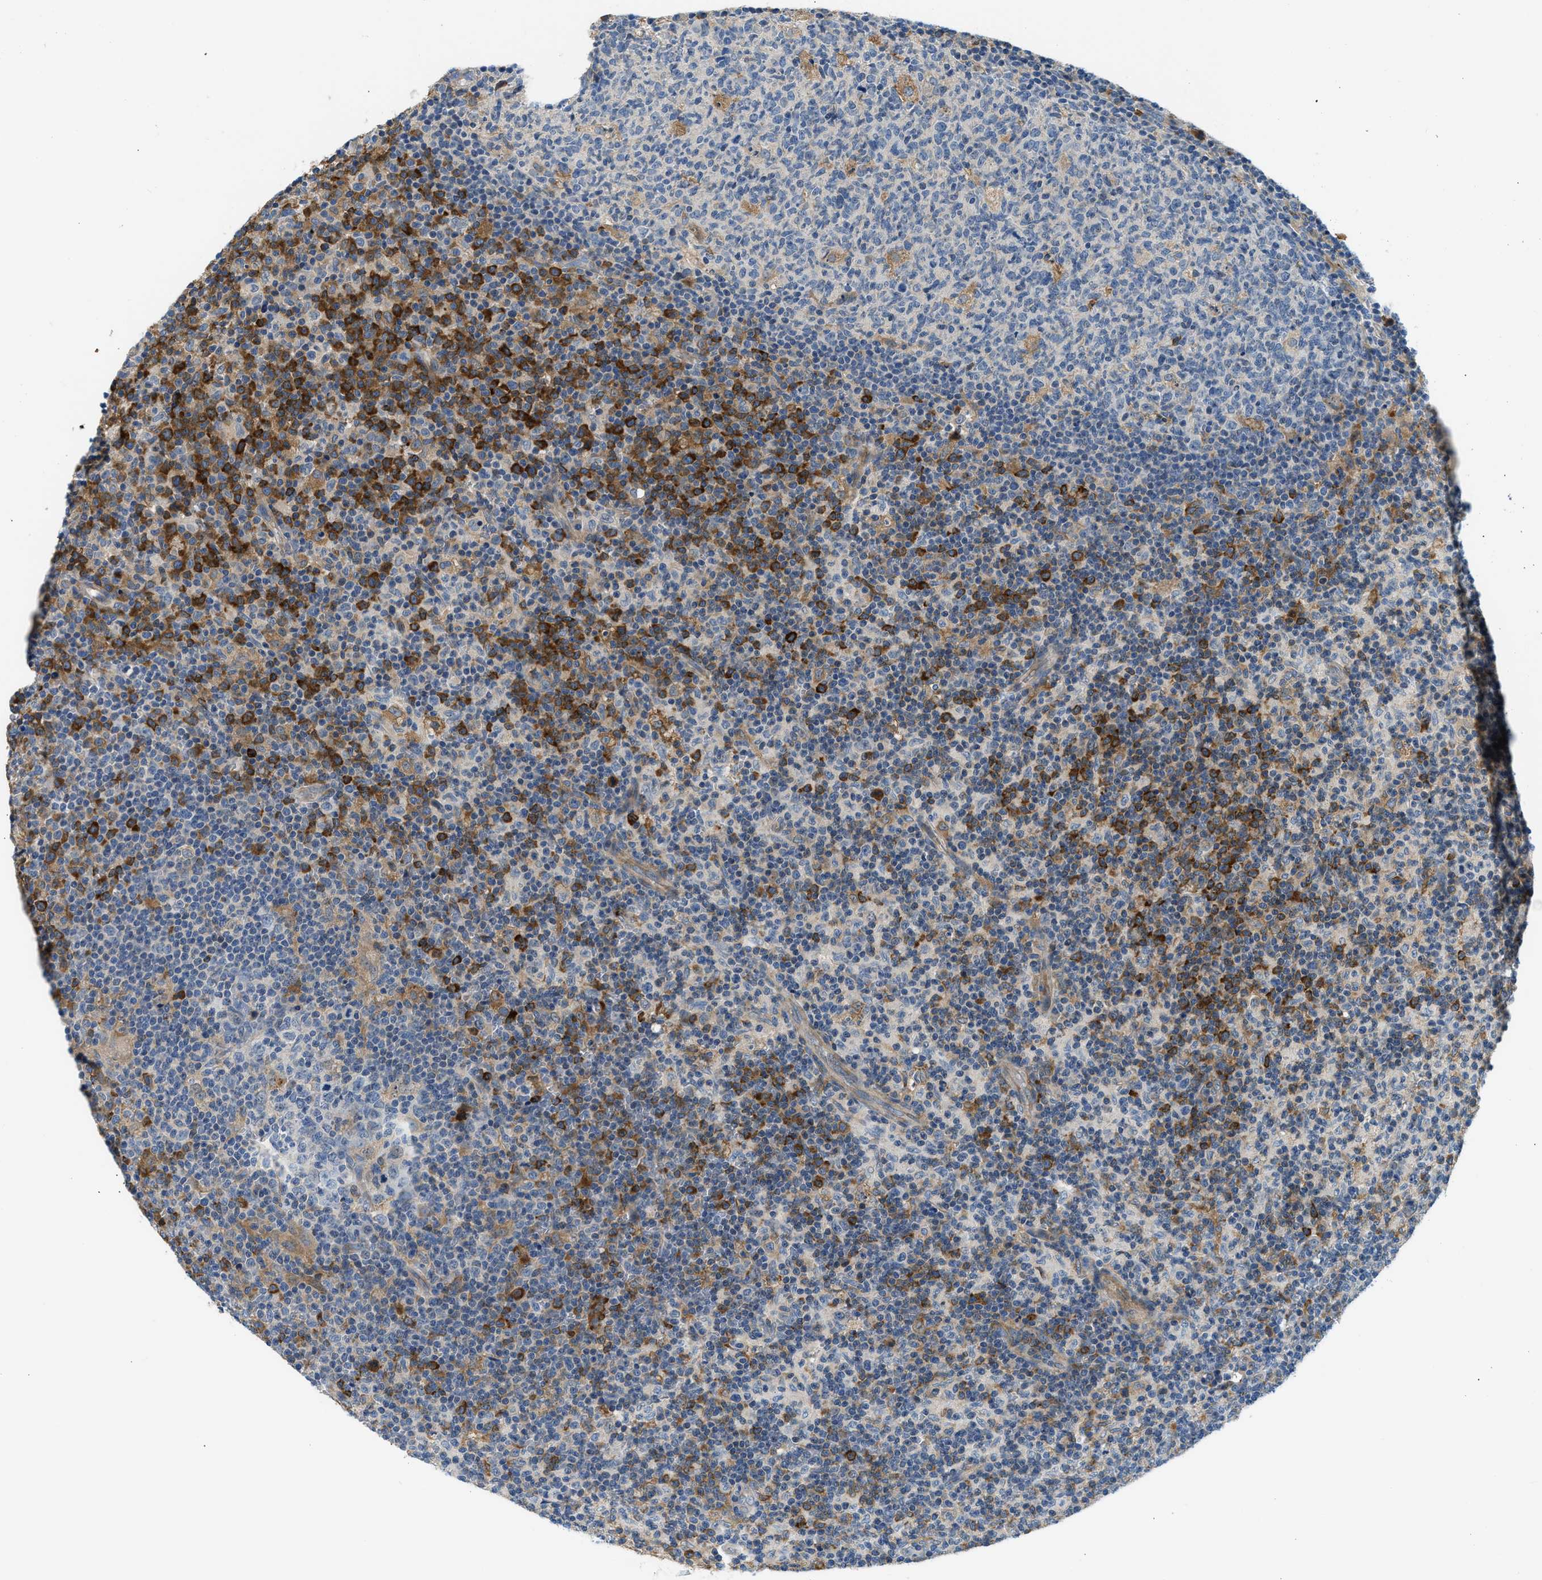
{"staining": {"intensity": "moderate", "quantity": "<25%", "location": "cytoplasmic/membranous"}, "tissue": "lymph node", "cell_type": "Germinal center cells", "image_type": "normal", "snomed": [{"axis": "morphology", "description": "Normal tissue, NOS"}, {"axis": "morphology", "description": "Inflammation, NOS"}, {"axis": "topography", "description": "Lymph node"}], "caption": "A high-resolution histopathology image shows immunohistochemistry (IHC) staining of unremarkable lymph node, which displays moderate cytoplasmic/membranous positivity in approximately <25% of germinal center cells.", "gene": "LPIN2", "patient": {"sex": "male", "age": 55}}